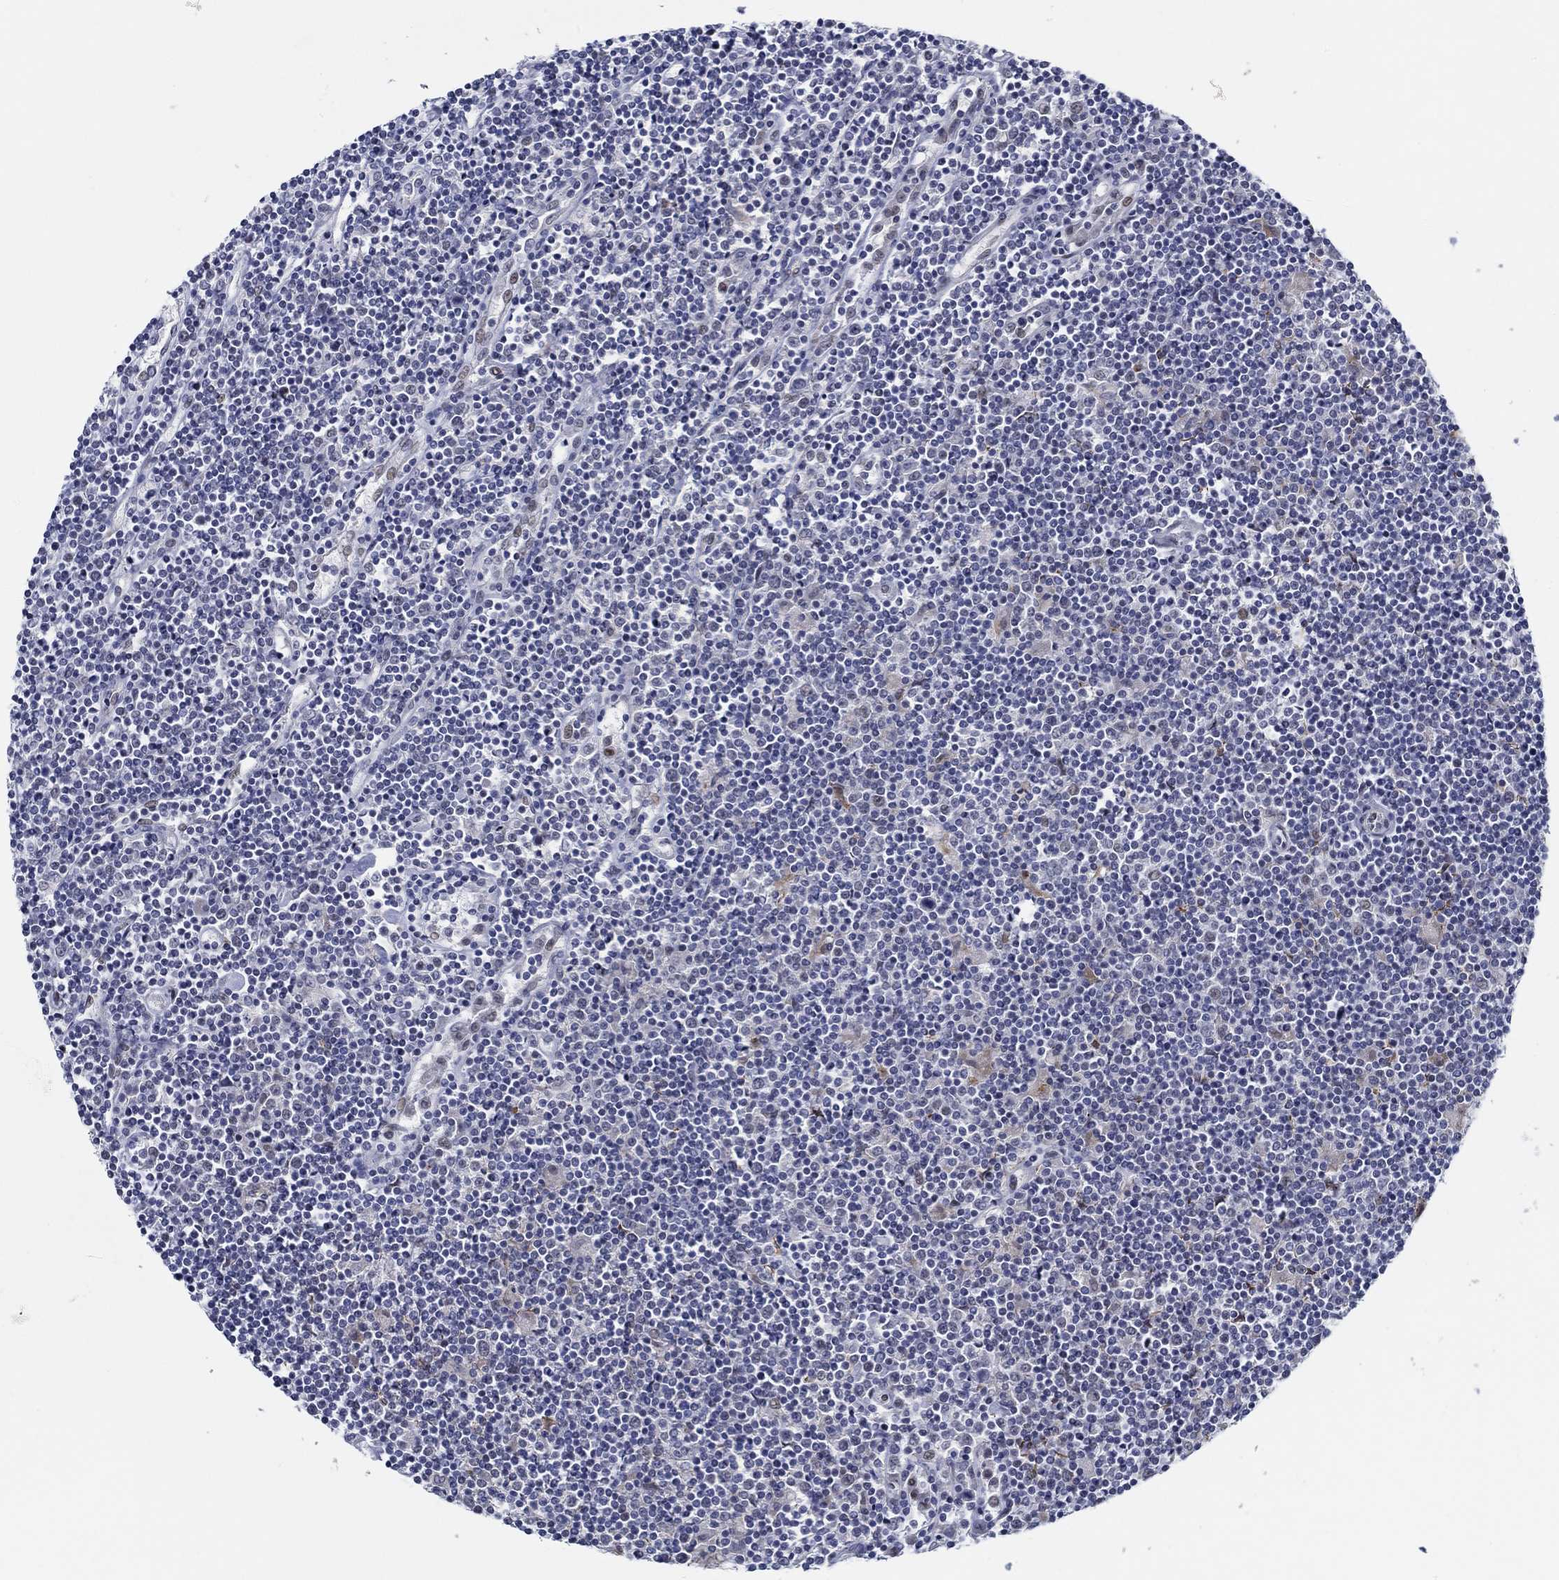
{"staining": {"intensity": "negative", "quantity": "none", "location": "none"}, "tissue": "lymphoma", "cell_type": "Tumor cells", "image_type": "cancer", "snomed": [{"axis": "morphology", "description": "Hodgkin's disease, NOS"}, {"axis": "topography", "description": "Lymph node"}], "caption": "Immunohistochemical staining of human lymphoma shows no significant positivity in tumor cells. (Brightfield microscopy of DAB (3,3'-diaminobenzidine) IHC at high magnification).", "gene": "SLC34A1", "patient": {"sex": "male", "age": 40}}